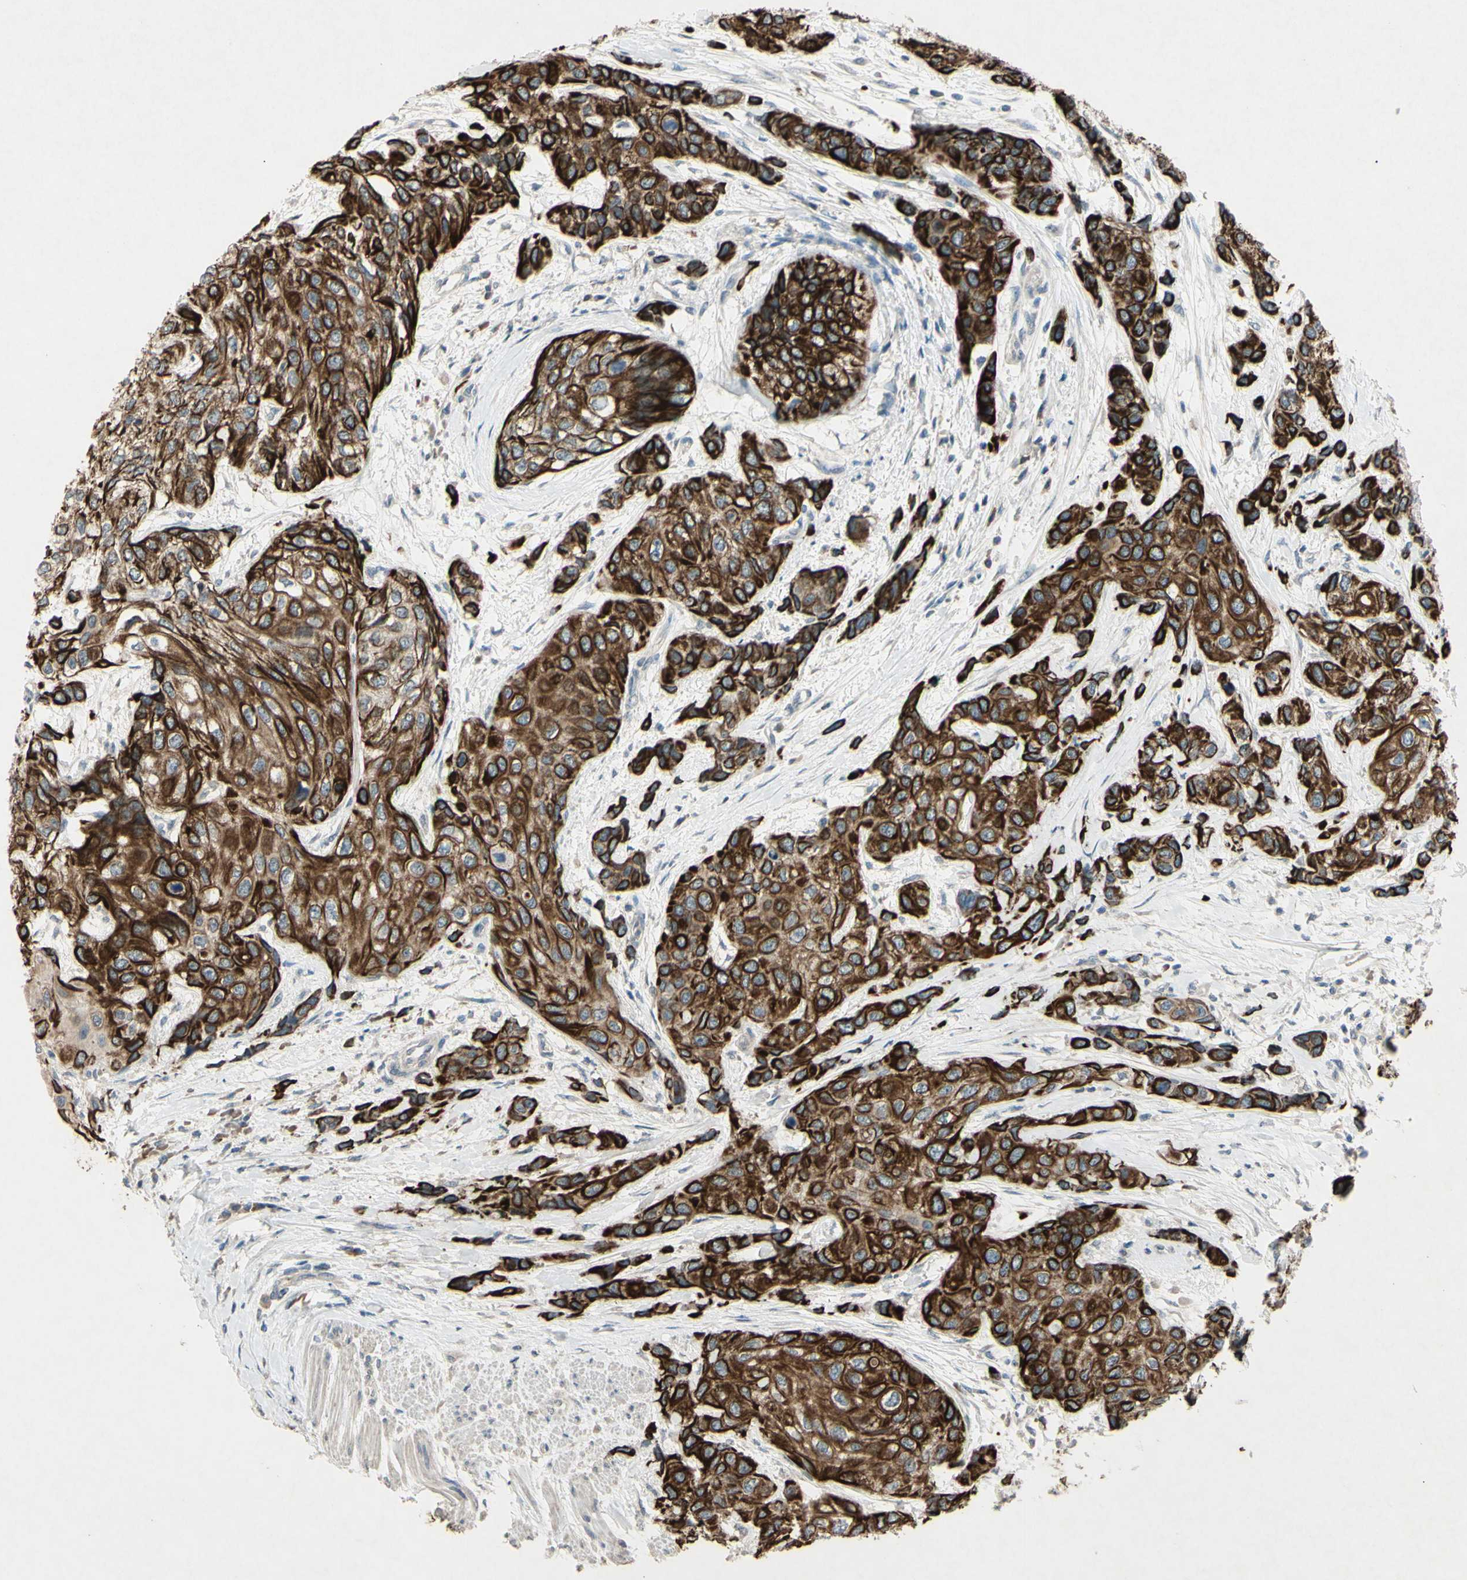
{"staining": {"intensity": "strong", "quantity": ">75%", "location": "cytoplasmic/membranous"}, "tissue": "urothelial cancer", "cell_type": "Tumor cells", "image_type": "cancer", "snomed": [{"axis": "morphology", "description": "Urothelial carcinoma, High grade"}, {"axis": "topography", "description": "Urinary bladder"}], "caption": "Urothelial cancer stained with a brown dye exhibits strong cytoplasmic/membranous positive expression in about >75% of tumor cells.", "gene": "TIMM21", "patient": {"sex": "female", "age": 56}}